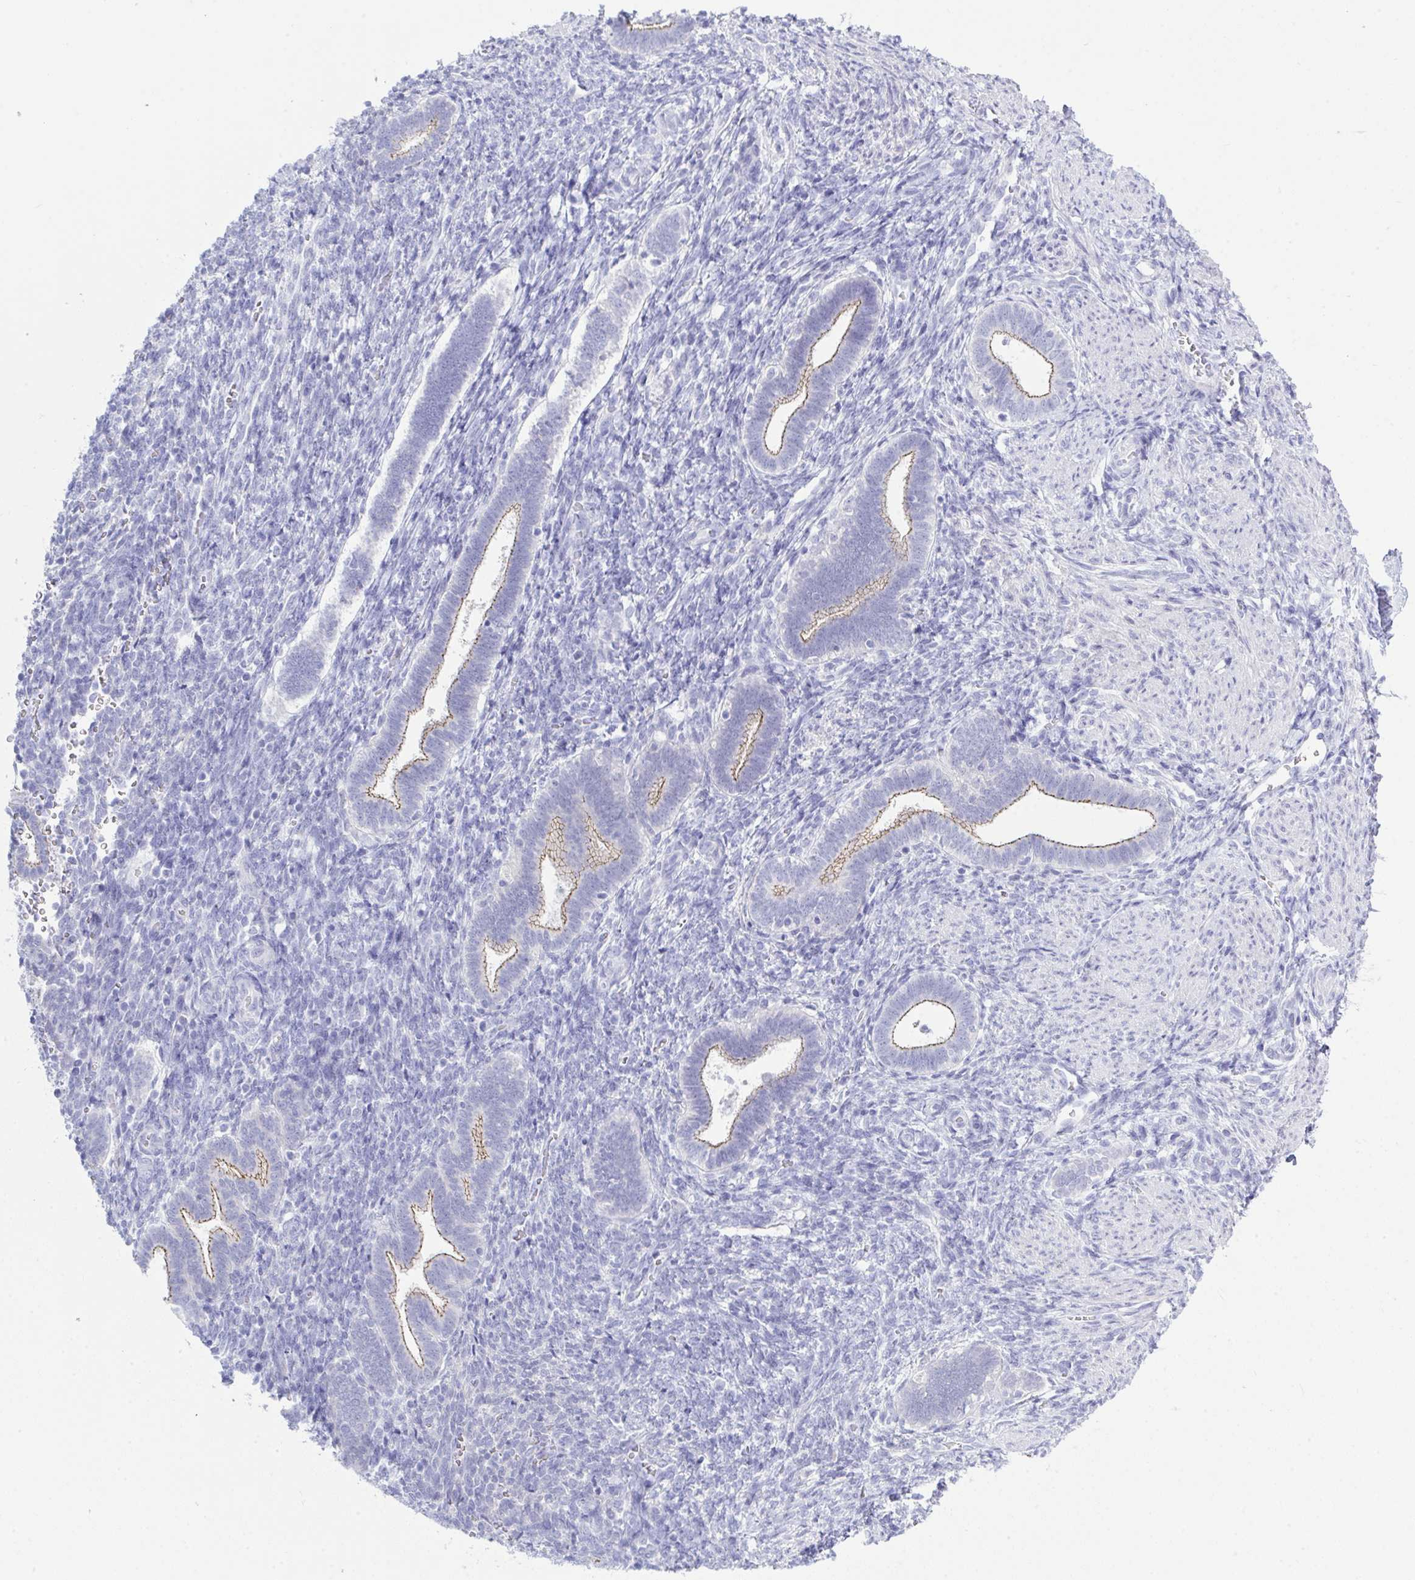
{"staining": {"intensity": "negative", "quantity": "none", "location": "none"}, "tissue": "endometrium", "cell_type": "Cells in endometrial stroma", "image_type": "normal", "snomed": [{"axis": "morphology", "description": "Normal tissue, NOS"}, {"axis": "topography", "description": "Endometrium"}], "caption": "IHC of unremarkable human endometrium displays no expression in cells in endometrial stroma. (DAB (3,3'-diaminobenzidine) IHC, high magnification).", "gene": "GLB1L2", "patient": {"sex": "female", "age": 34}}